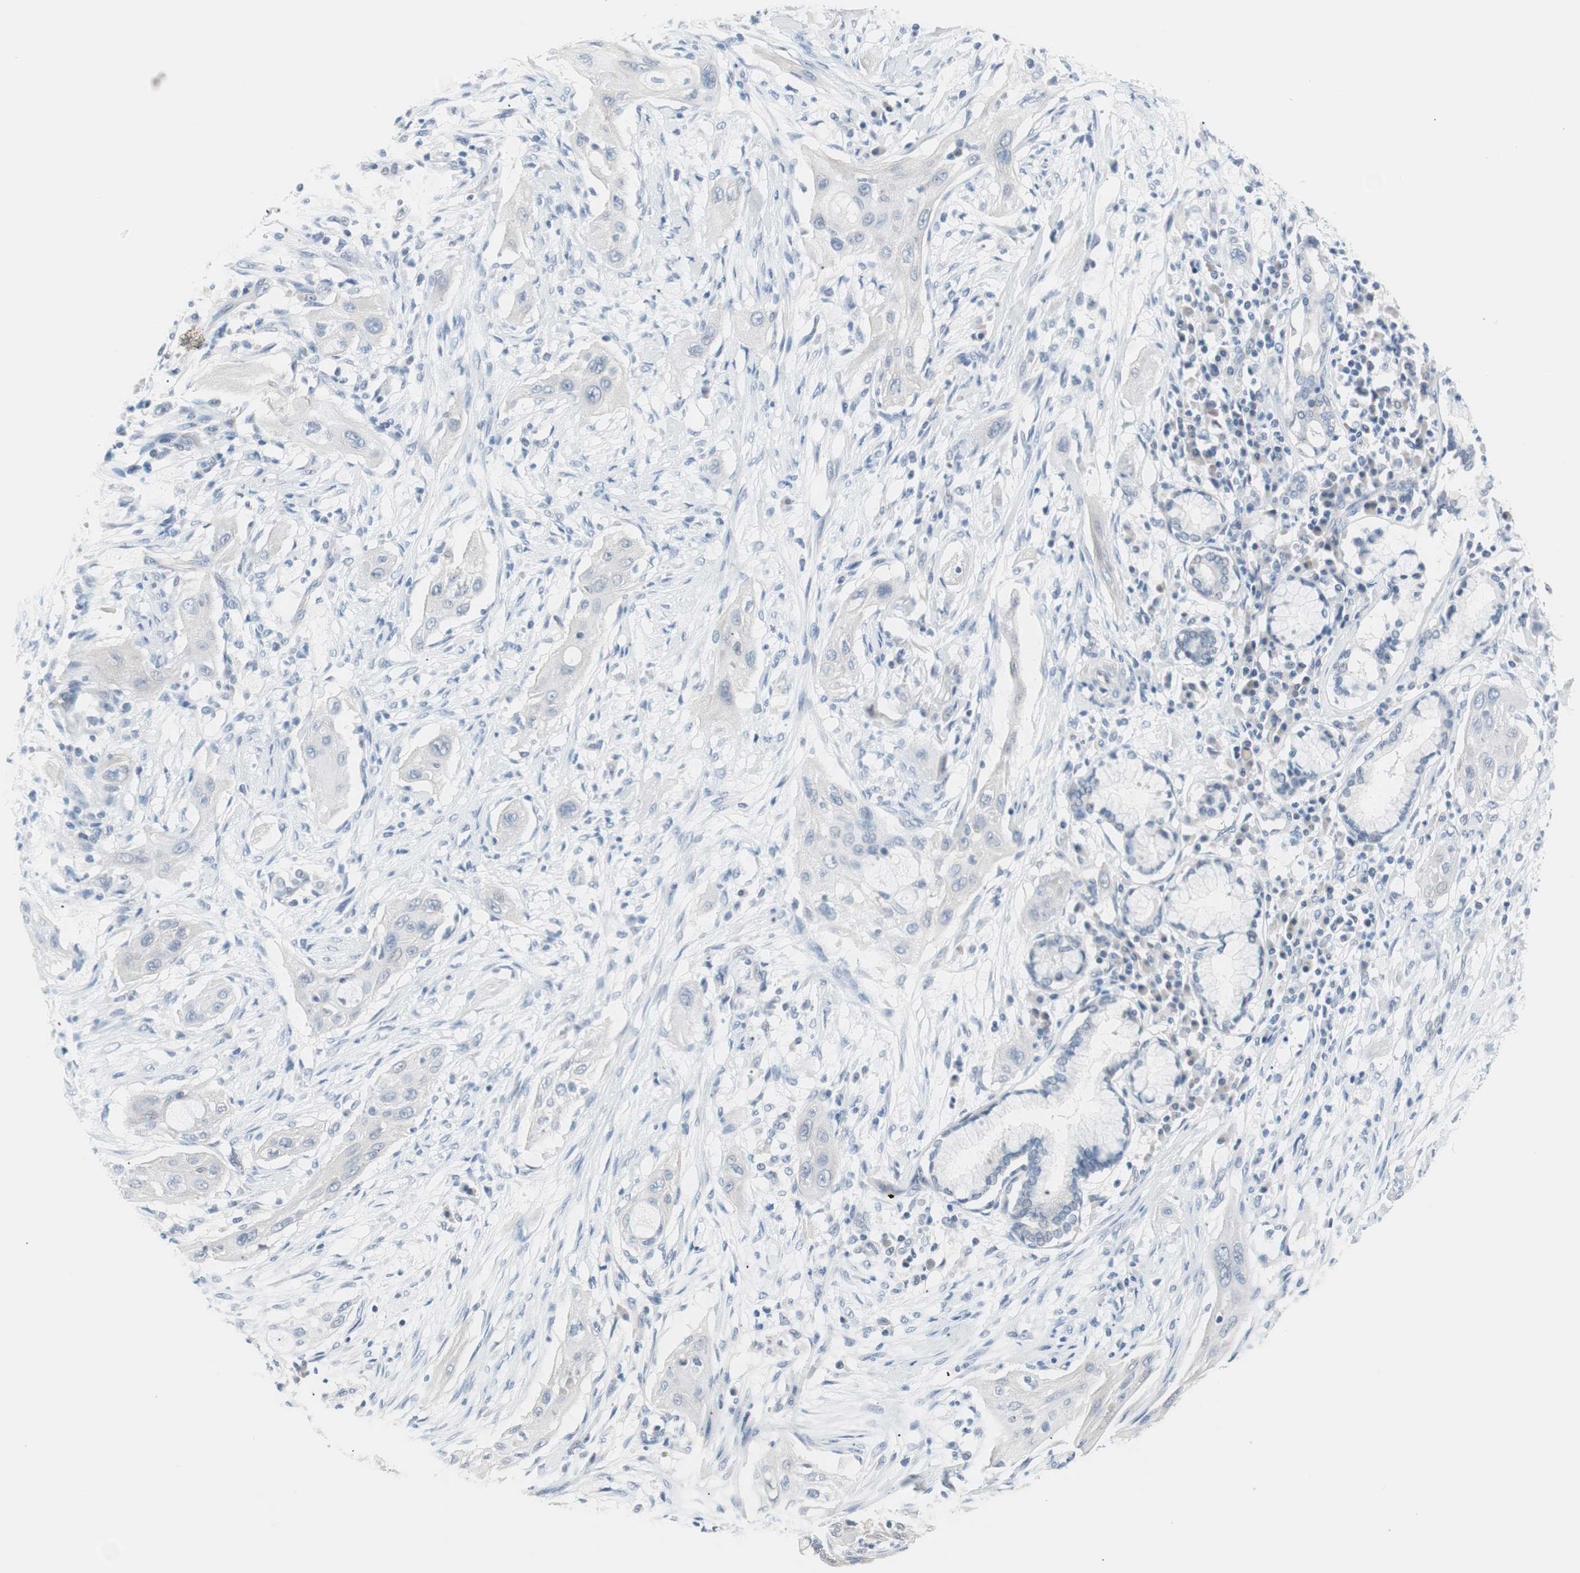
{"staining": {"intensity": "negative", "quantity": "none", "location": "none"}, "tissue": "lung cancer", "cell_type": "Tumor cells", "image_type": "cancer", "snomed": [{"axis": "morphology", "description": "Squamous cell carcinoma, NOS"}, {"axis": "topography", "description": "Lung"}], "caption": "Immunohistochemical staining of lung squamous cell carcinoma displays no significant staining in tumor cells. (DAB (3,3'-diaminobenzidine) IHC with hematoxylin counter stain).", "gene": "VIL1", "patient": {"sex": "female", "age": 47}}